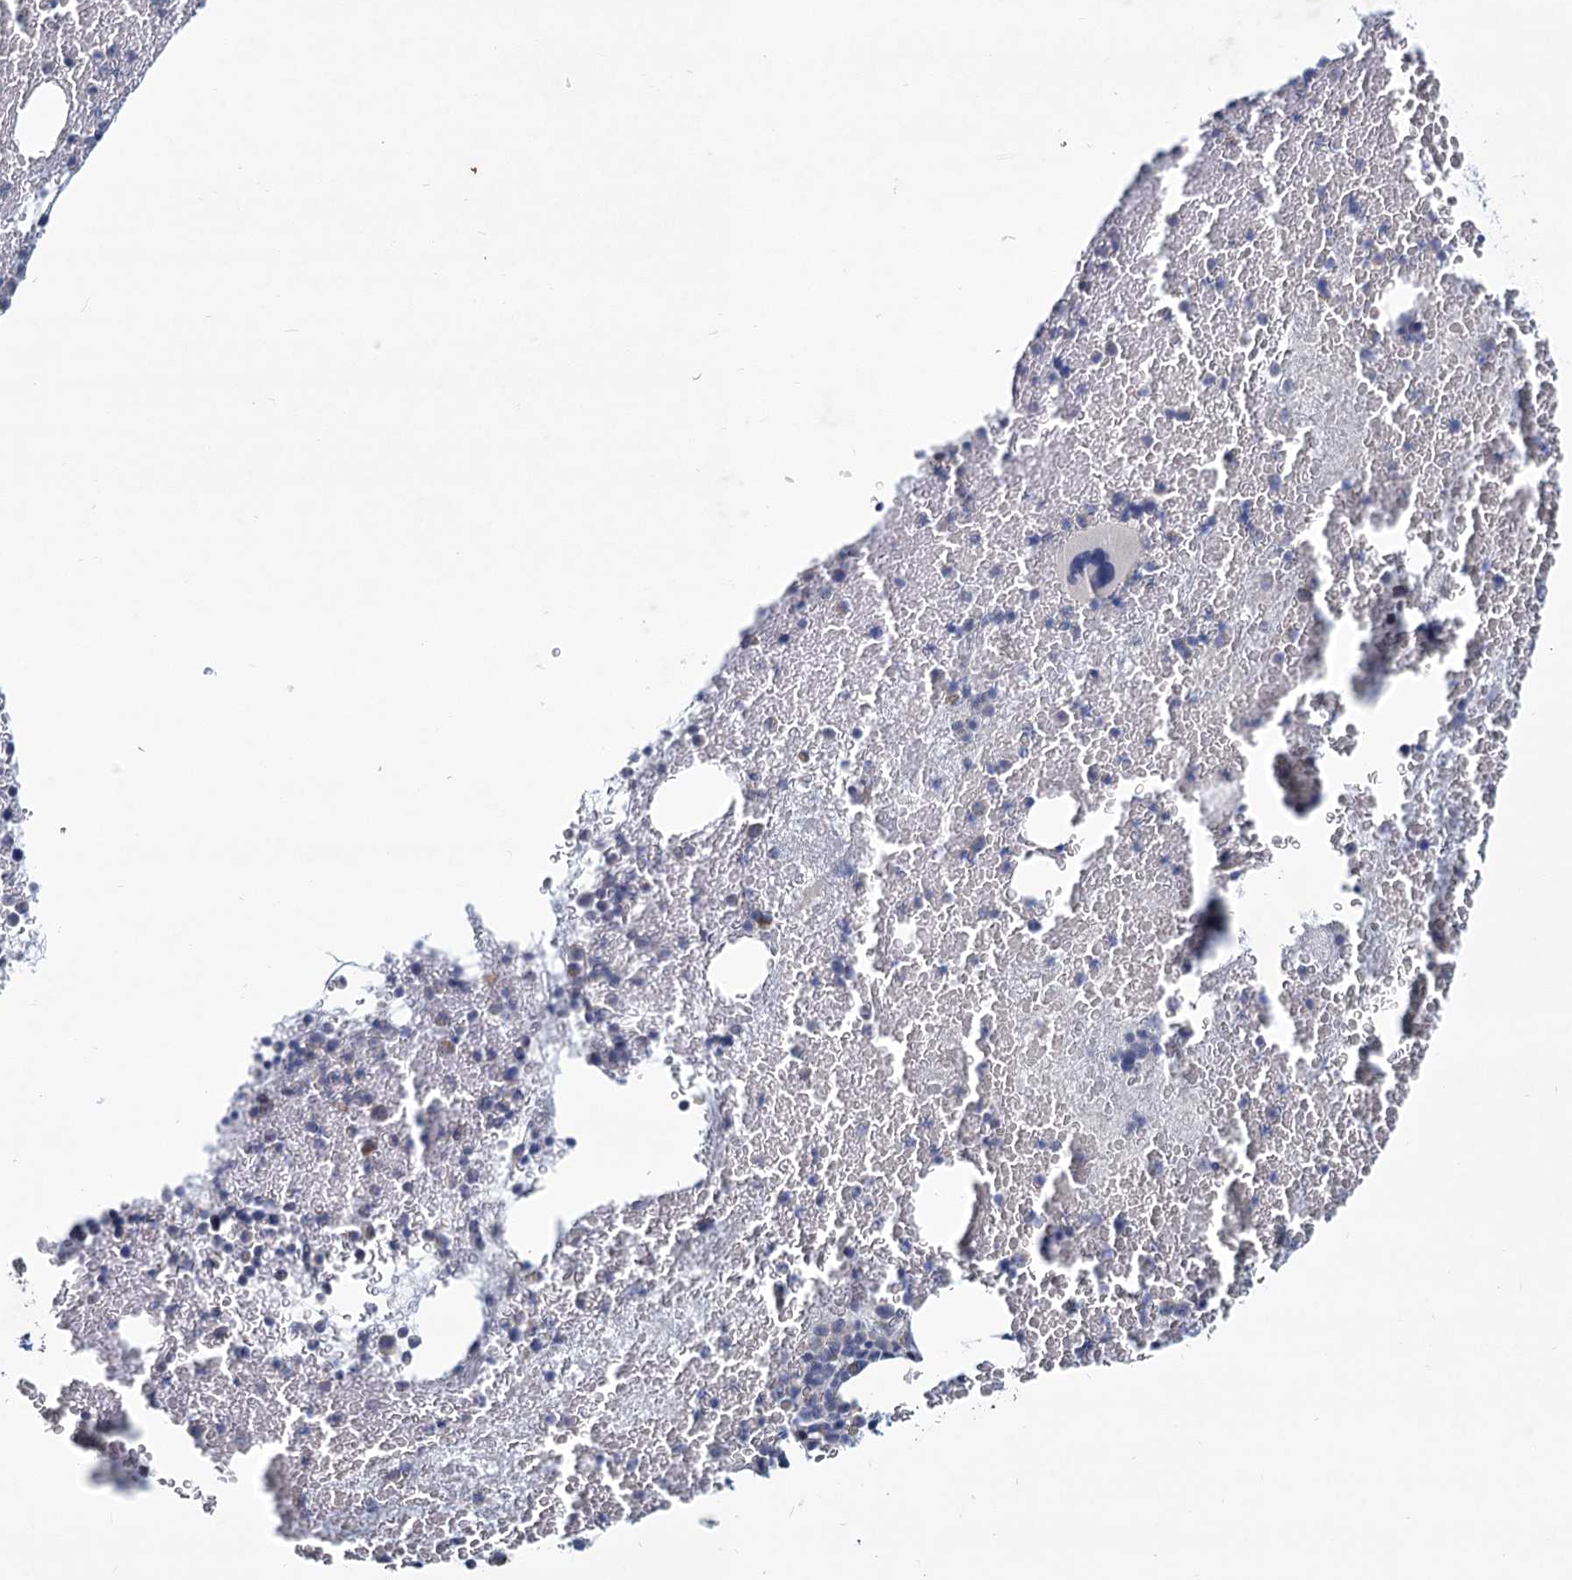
{"staining": {"intensity": "negative", "quantity": "none", "location": "none"}, "tissue": "bone marrow", "cell_type": "Hematopoietic cells", "image_type": "normal", "snomed": [{"axis": "morphology", "description": "Normal tissue, NOS"}, {"axis": "topography", "description": "Bone marrow"}], "caption": "This is an immunohistochemistry image of unremarkable human bone marrow. There is no positivity in hematopoietic cells.", "gene": "NDUFC2", "patient": {"sex": "male", "age": 36}}